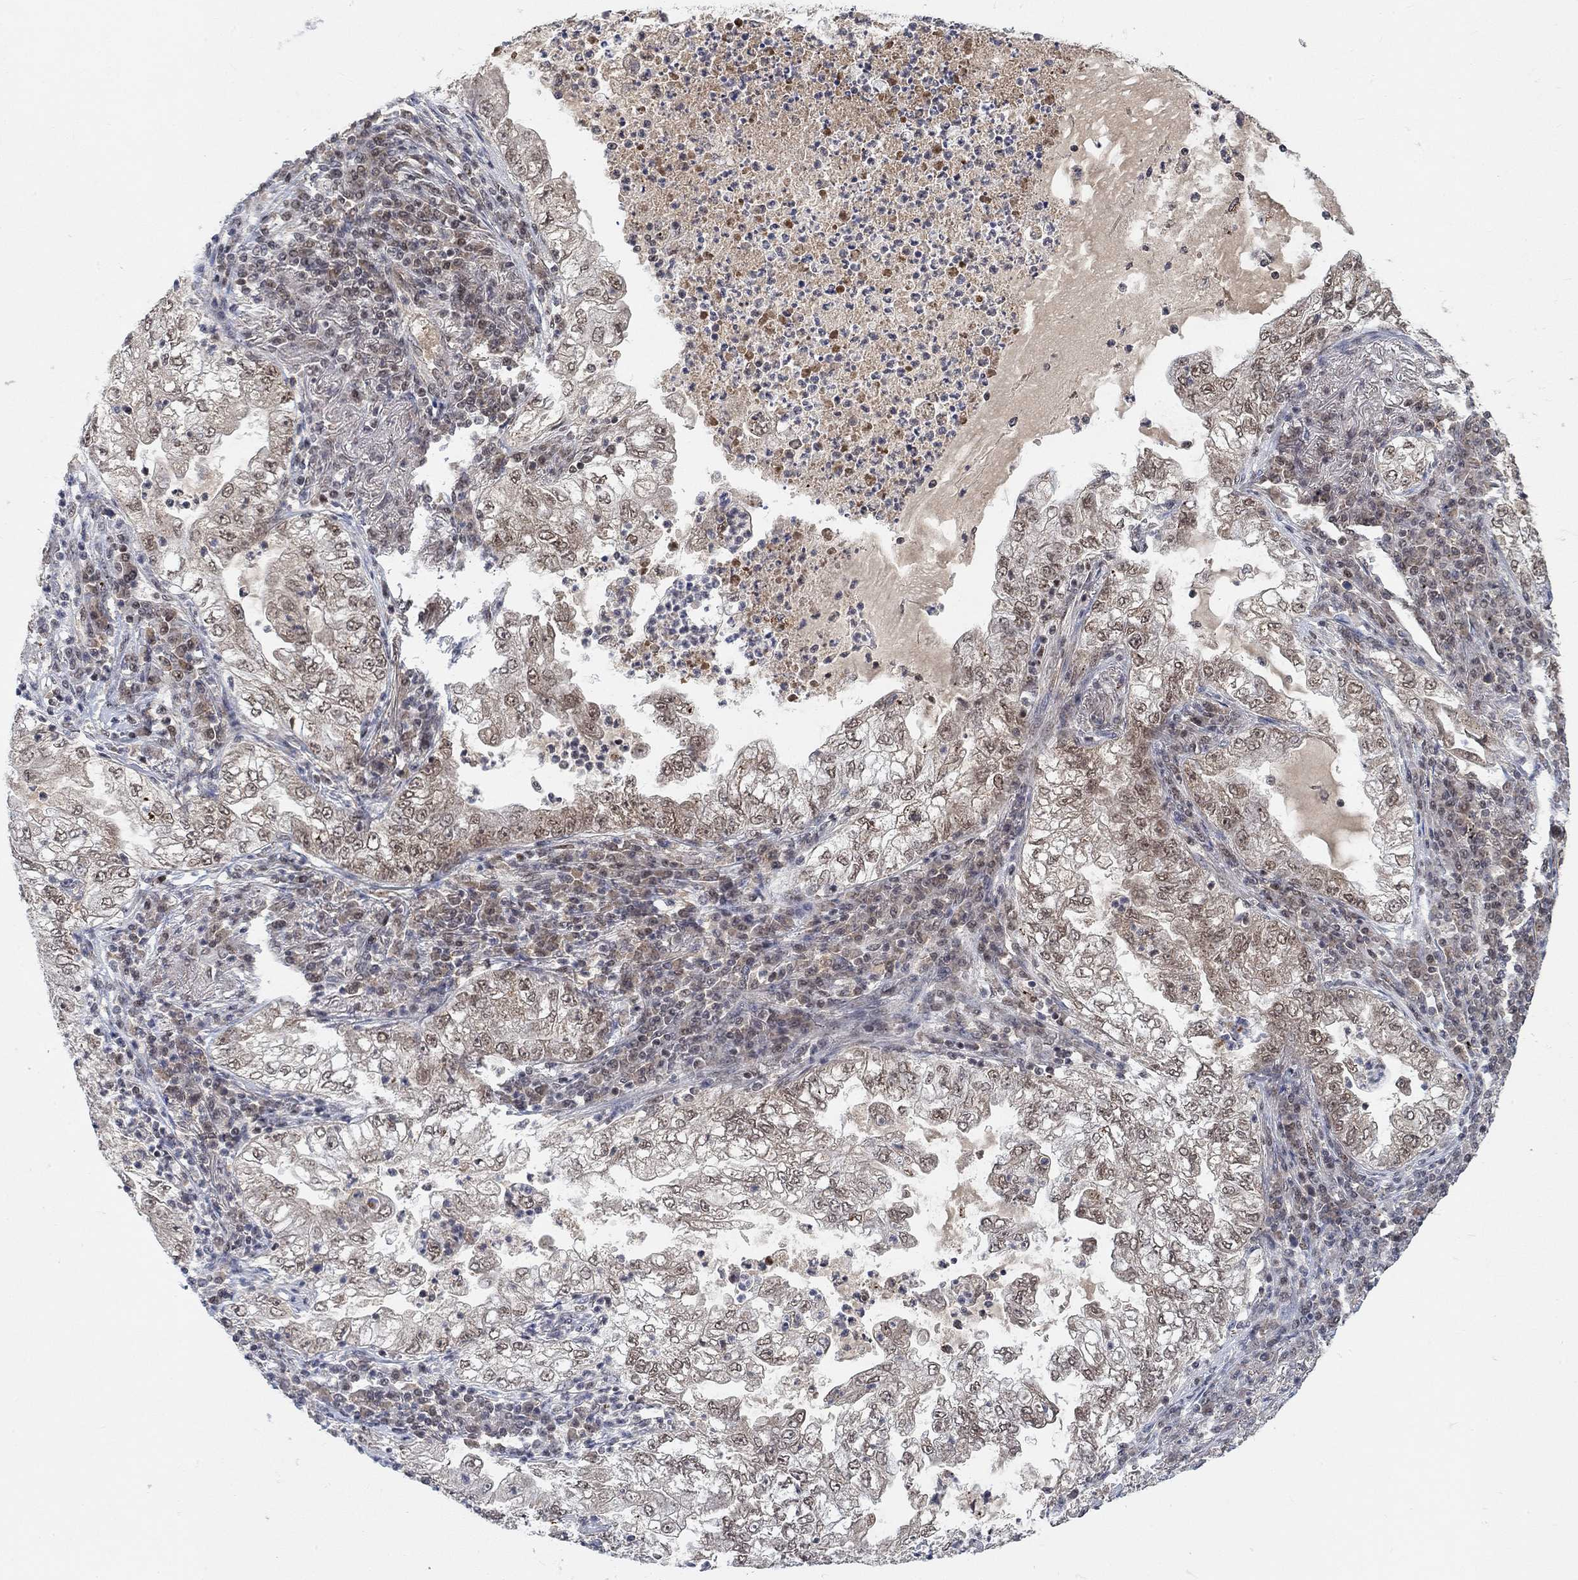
{"staining": {"intensity": "moderate", "quantity": "<25%", "location": "nuclear"}, "tissue": "lung cancer", "cell_type": "Tumor cells", "image_type": "cancer", "snomed": [{"axis": "morphology", "description": "Adenocarcinoma, NOS"}, {"axis": "topography", "description": "Lung"}], "caption": "Moderate nuclear protein staining is appreciated in approximately <25% of tumor cells in lung cancer (adenocarcinoma).", "gene": "THAP8", "patient": {"sex": "female", "age": 73}}